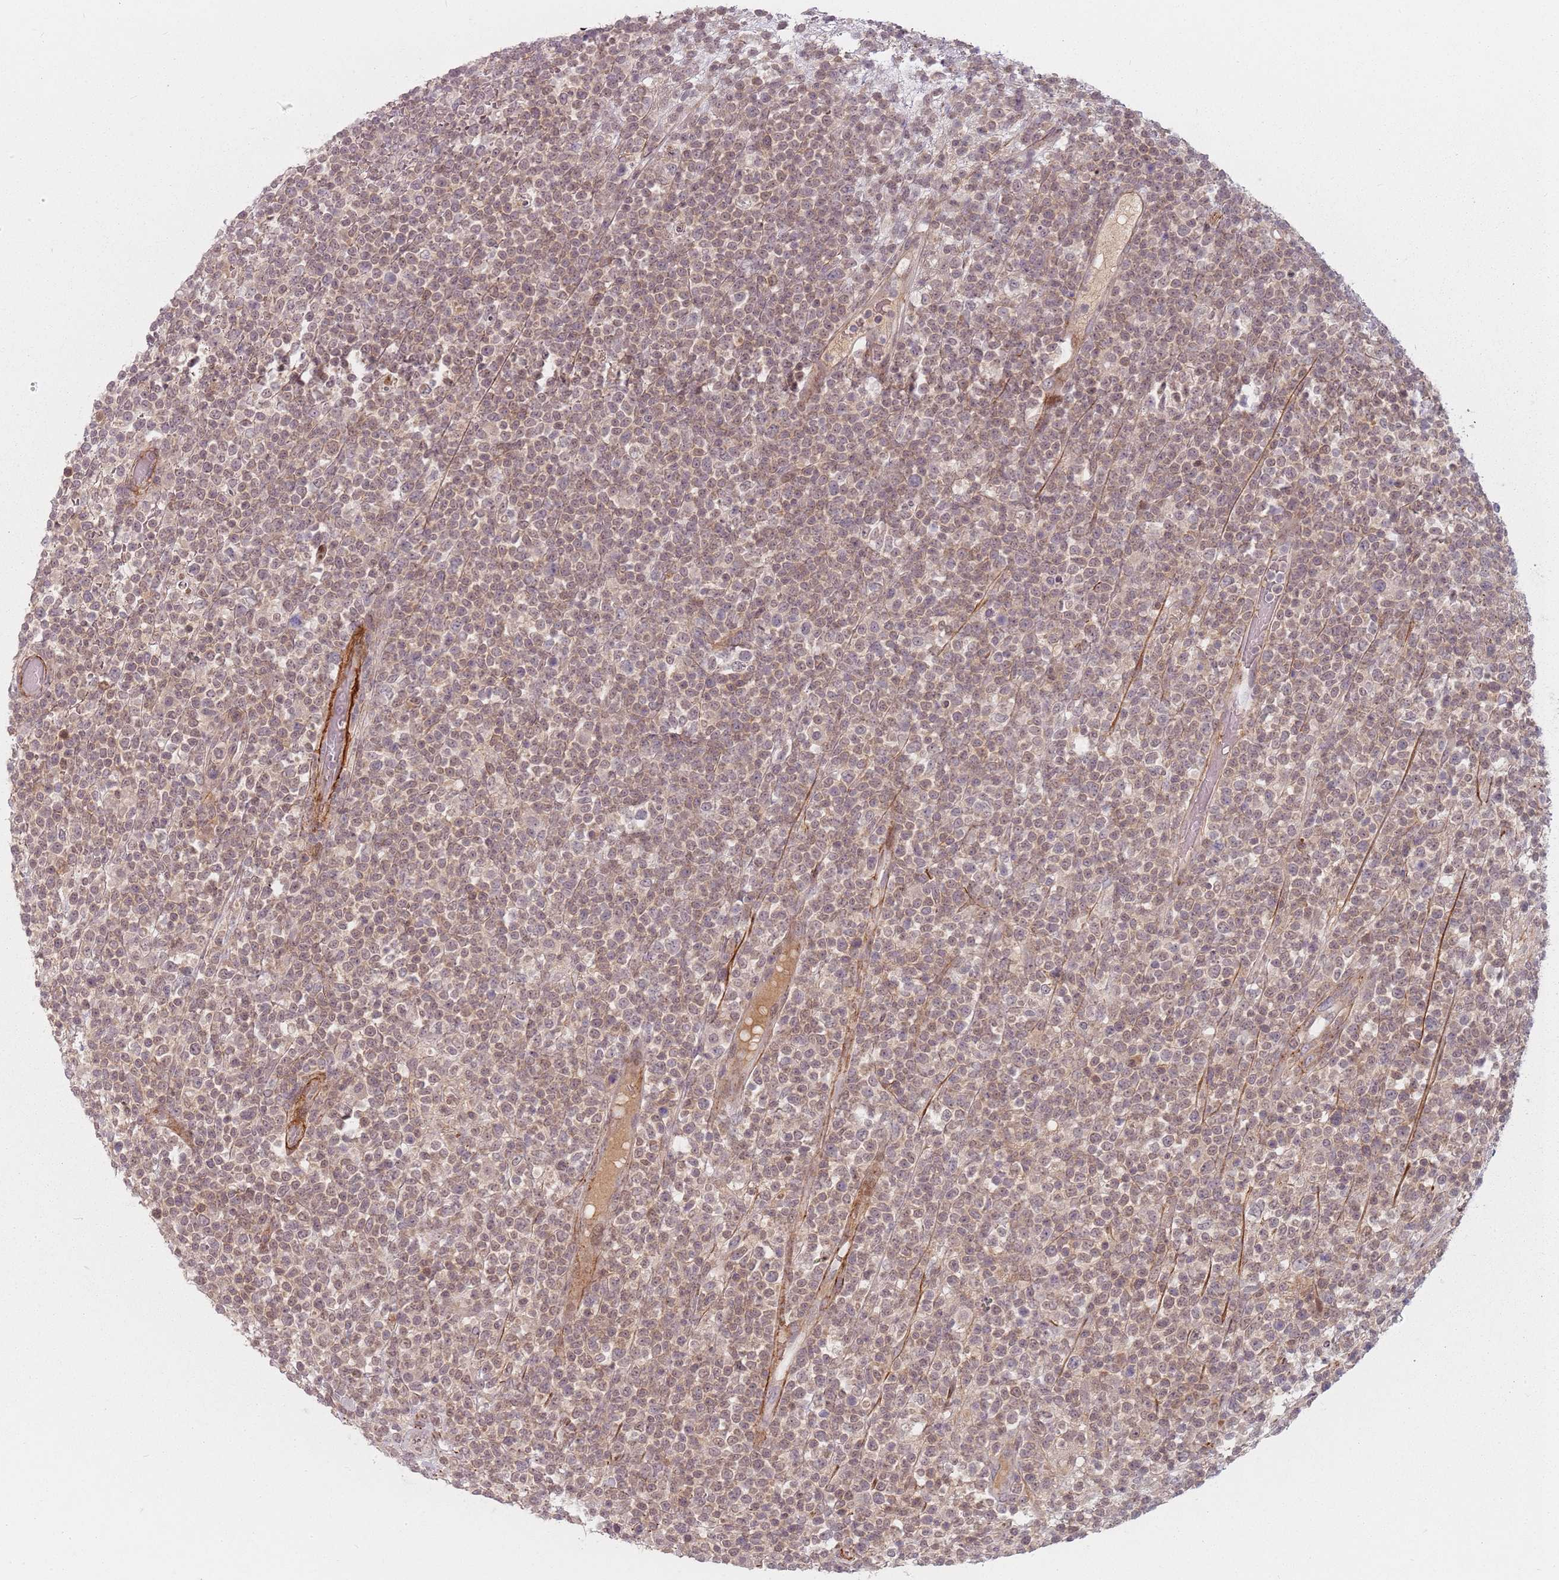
{"staining": {"intensity": "weak", "quantity": ">75%", "location": "nuclear"}, "tissue": "lymphoma", "cell_type": "Tumor cells", "image_type": "cancer", "snomed": [{"axis": "morphology", "description": "Malignant lymphoma, non-Hodgkin's type, High grade"}, {"axis": "topography", "description": "Colon"}], "caption": "Immunohistochemistry (IHC) (DAB) staining of human malignant lymphoma, non-Hodgkin's type (high-grade) shows weak nuclear protein staining in about >75% of tumor cells. The staining was performed using DAB (3,3'-diaminobenzidine), with brown indicating positive protein expression. Nuclei are stained blue with hematoxylin.", "gene": "RPS6KA2", "patient": {"sex": "female", "age": 53}}